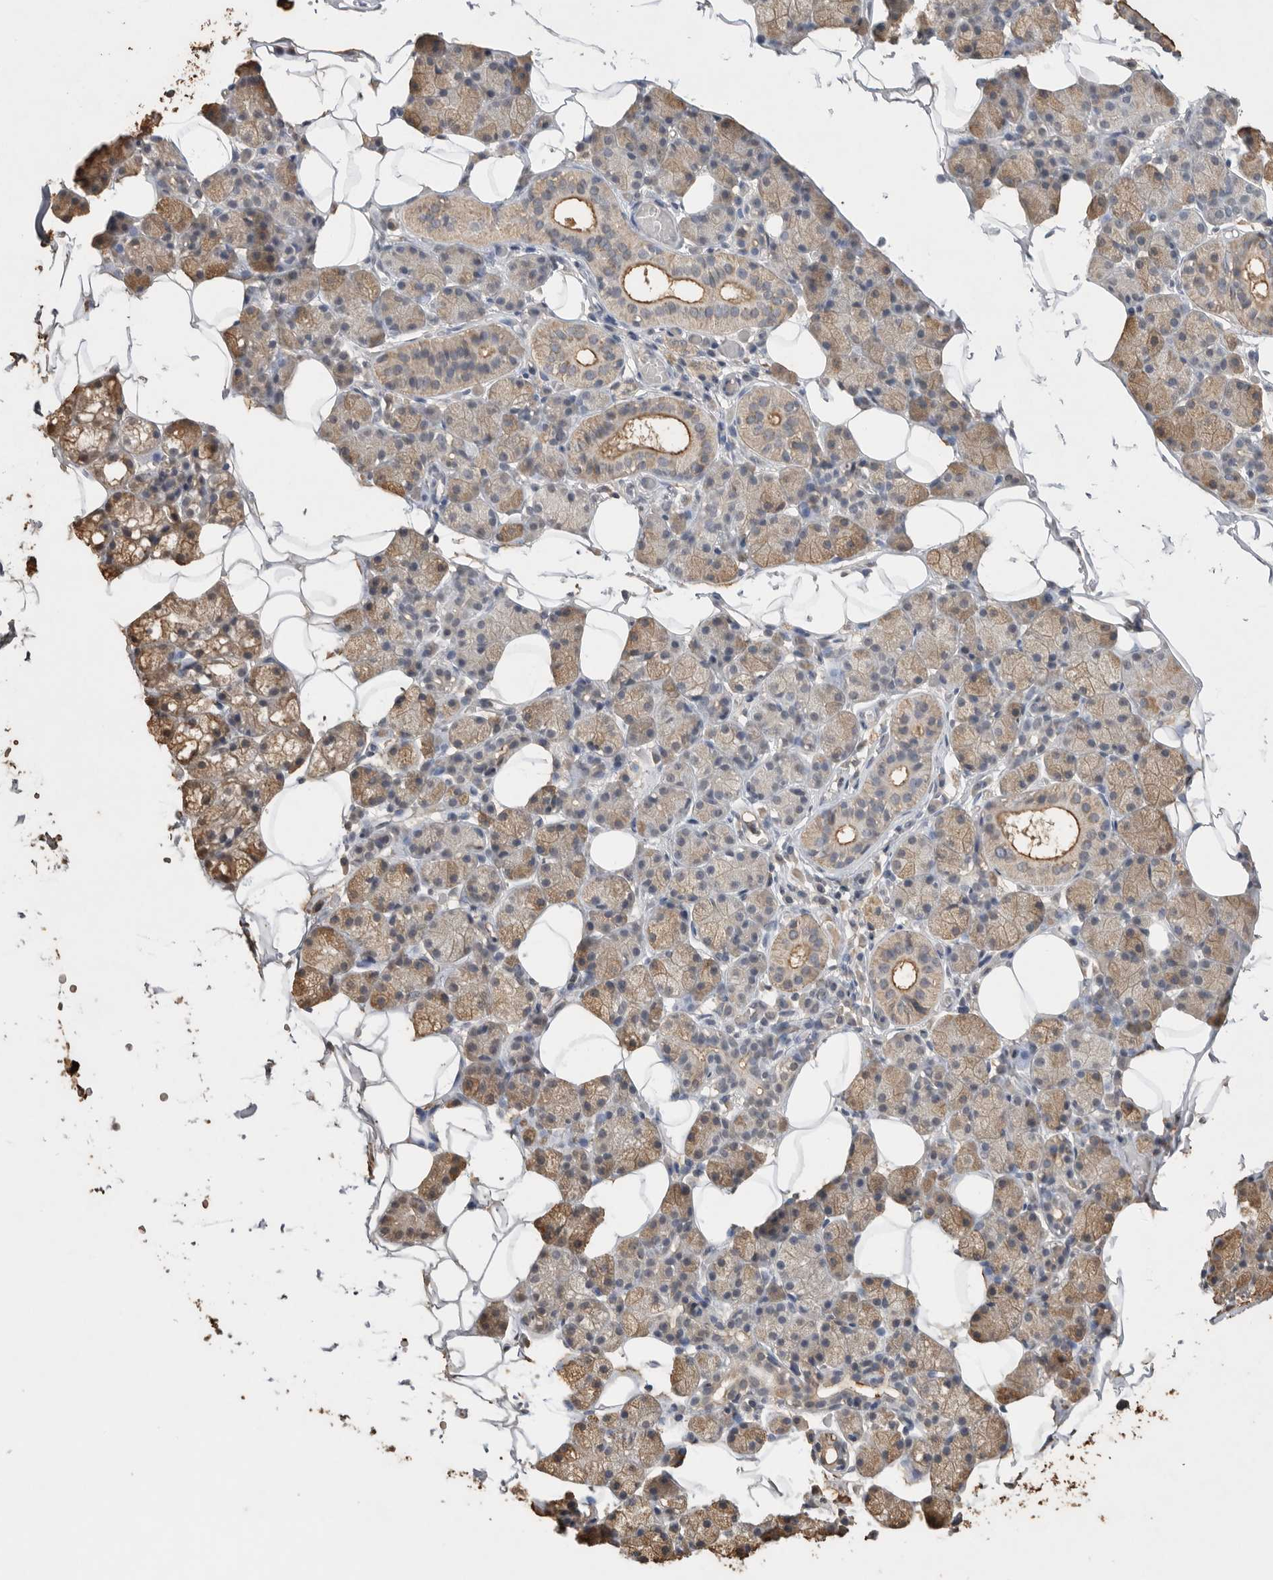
{"staining": {"intensity": "weak", "quantity": "<25%", "location": "cytoplasmic/membranous"}, "tissue": "salivary gland", "cell_type": "Glandular cells", "image_type": "normal", "snomed": [{"axis": "morphology", "description": "Normal tissue, NOS"}, {"axis": "topography", "description": "Salivary gland"}], "caption": "A histopathology image of salivary gland stained for a protein displays no brown staining in glandular cells. (Stains: DAB (3,3'-diaminobenzidine) immunohistochemistry with hematoxylin counter stain, Microscopy: brightfield microscopy at high magnification).", "gene": "IL27", "patient": {"sex": "female", "age": 33}}